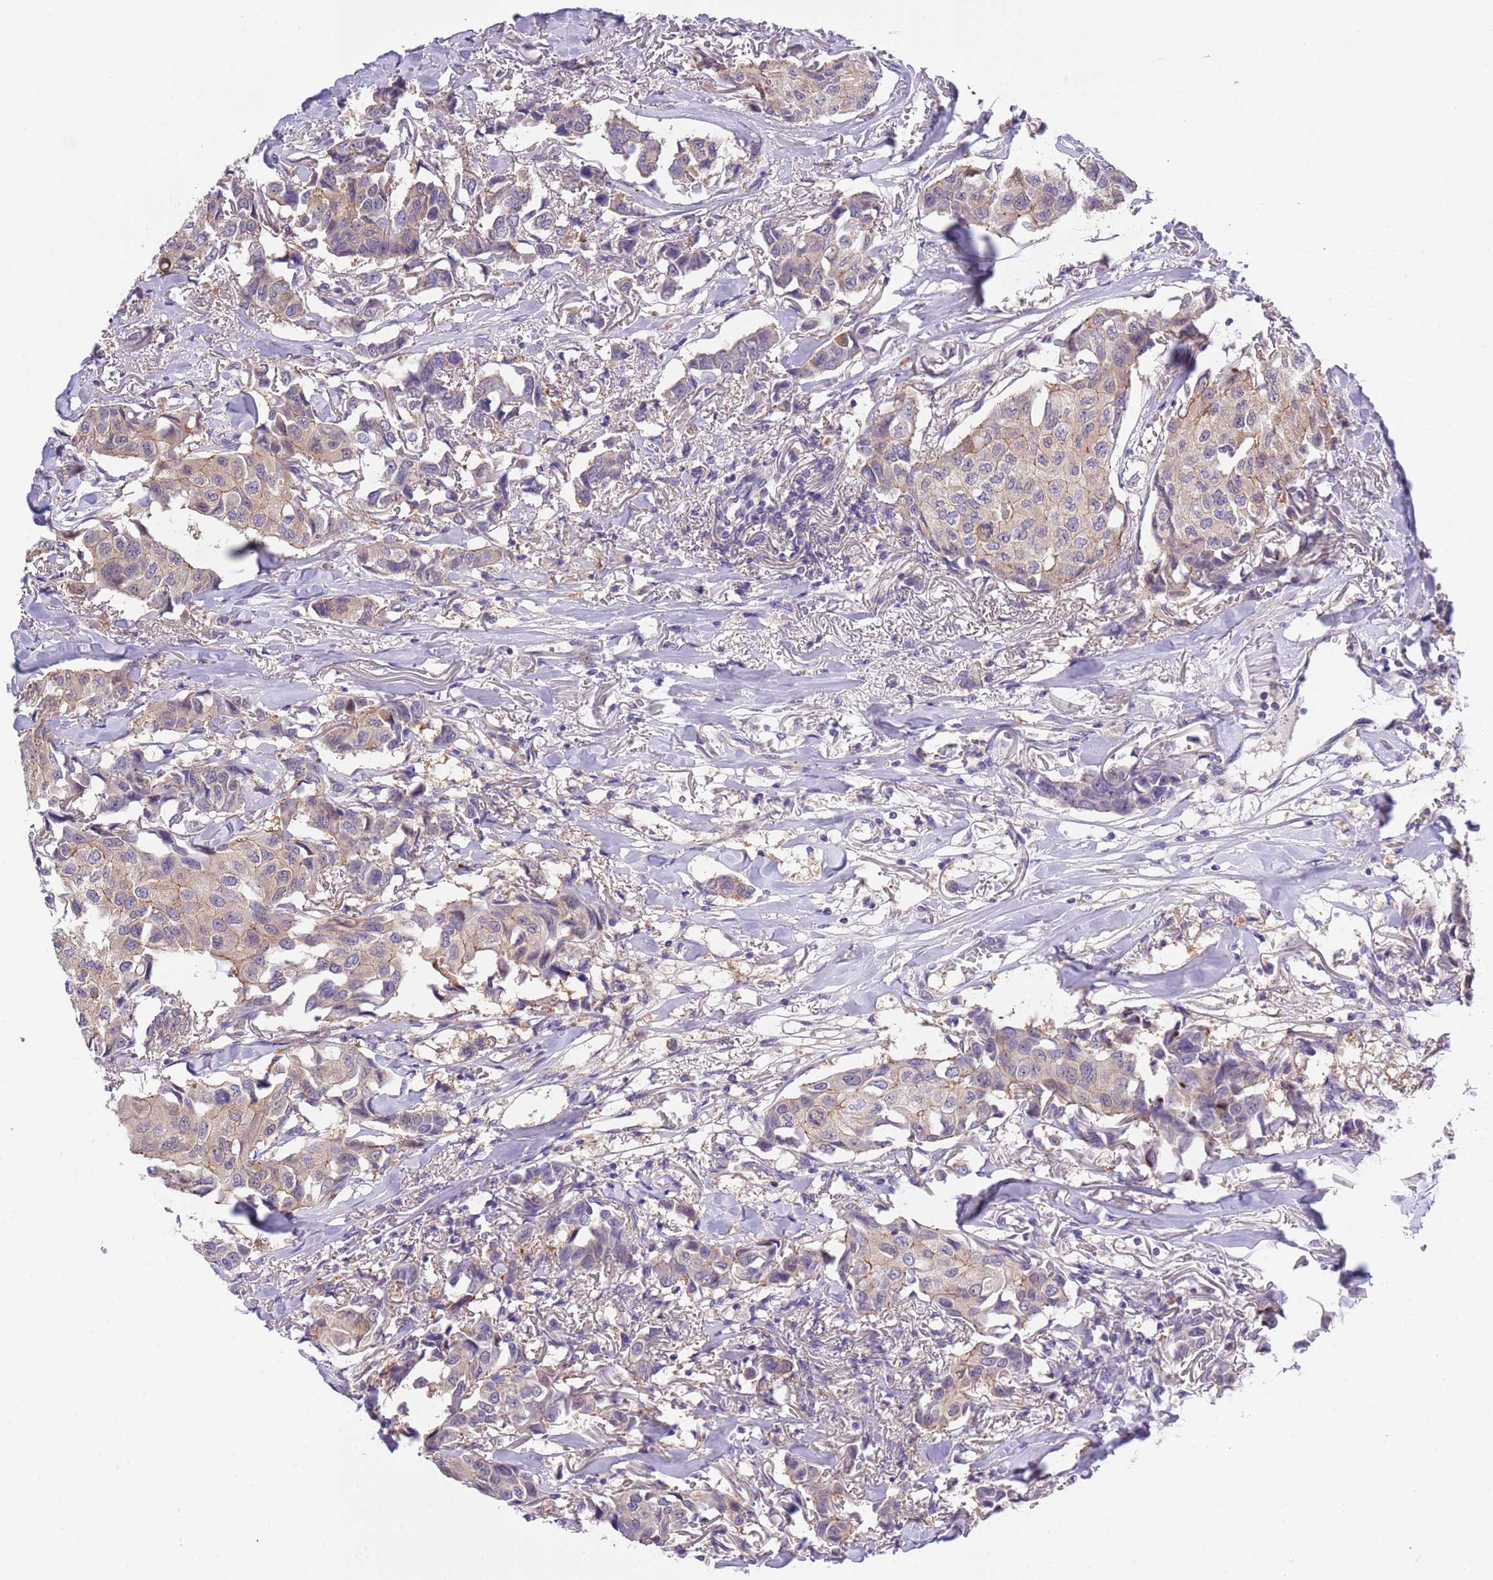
{"staining": {"intensity": "weak", "quantity": "25%-75%", "location": "cytoplasmic/membranous"}, "tissue": "breast cancer", "cell_type": "Tumor cells", "image_type": "cancer", "snomed": [{"axis": "morphology", "description": "Duct carcinoma"}, {"axis": "topography", "description": "Breast"}], "caption": "Tumor cells demonstrate low levels of weak cytoplasmic/membranous positivity in about 25%-75% of cells in human breast intraductal carcinoma. Nuclei are stained in blue.", "gene": "STIP1", "patient": {"sex": "female", "age": 80}}